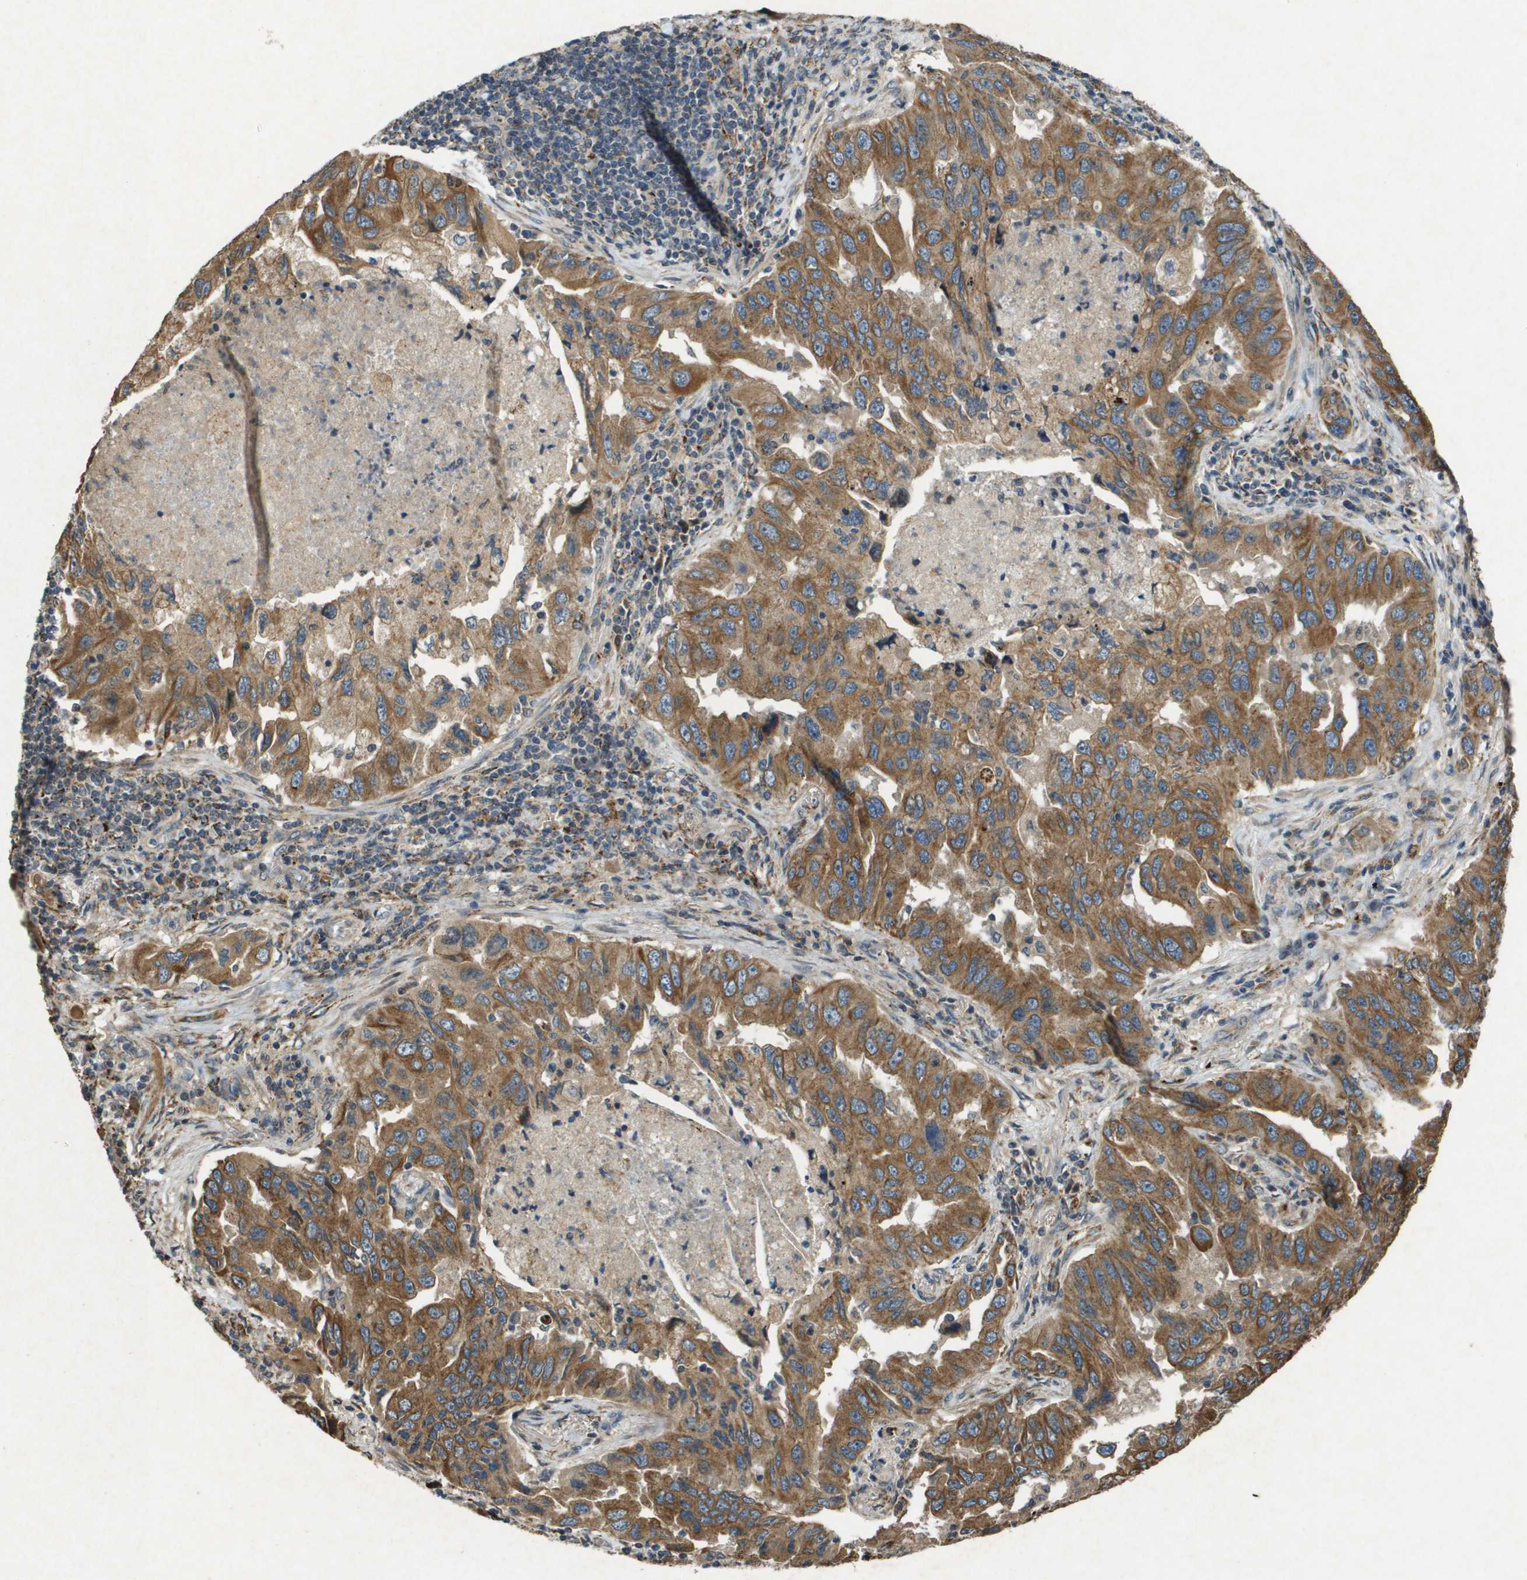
{"staining": {"intensity": "moderate", "quantity": ">75%", "location": "cytoplasmic/membranous"}, "tissue": "lung cancer", "cell_type": "Tumor cells", "image_type": "cancer", "snomed": [{"axis": "morphology", "description": "Adenocarcinoma, NOS"}, {"axis": "topography", "description": "Lung"}], "caption": "This is an image of immunohistochemistry staining of lung cancer (adenocarcinoma), which shows moderate staining in the cytoplasmic/membranous of tumor cells.", "gene": "CDKN2C", "patient": {"sex": "female", "age": 65}}